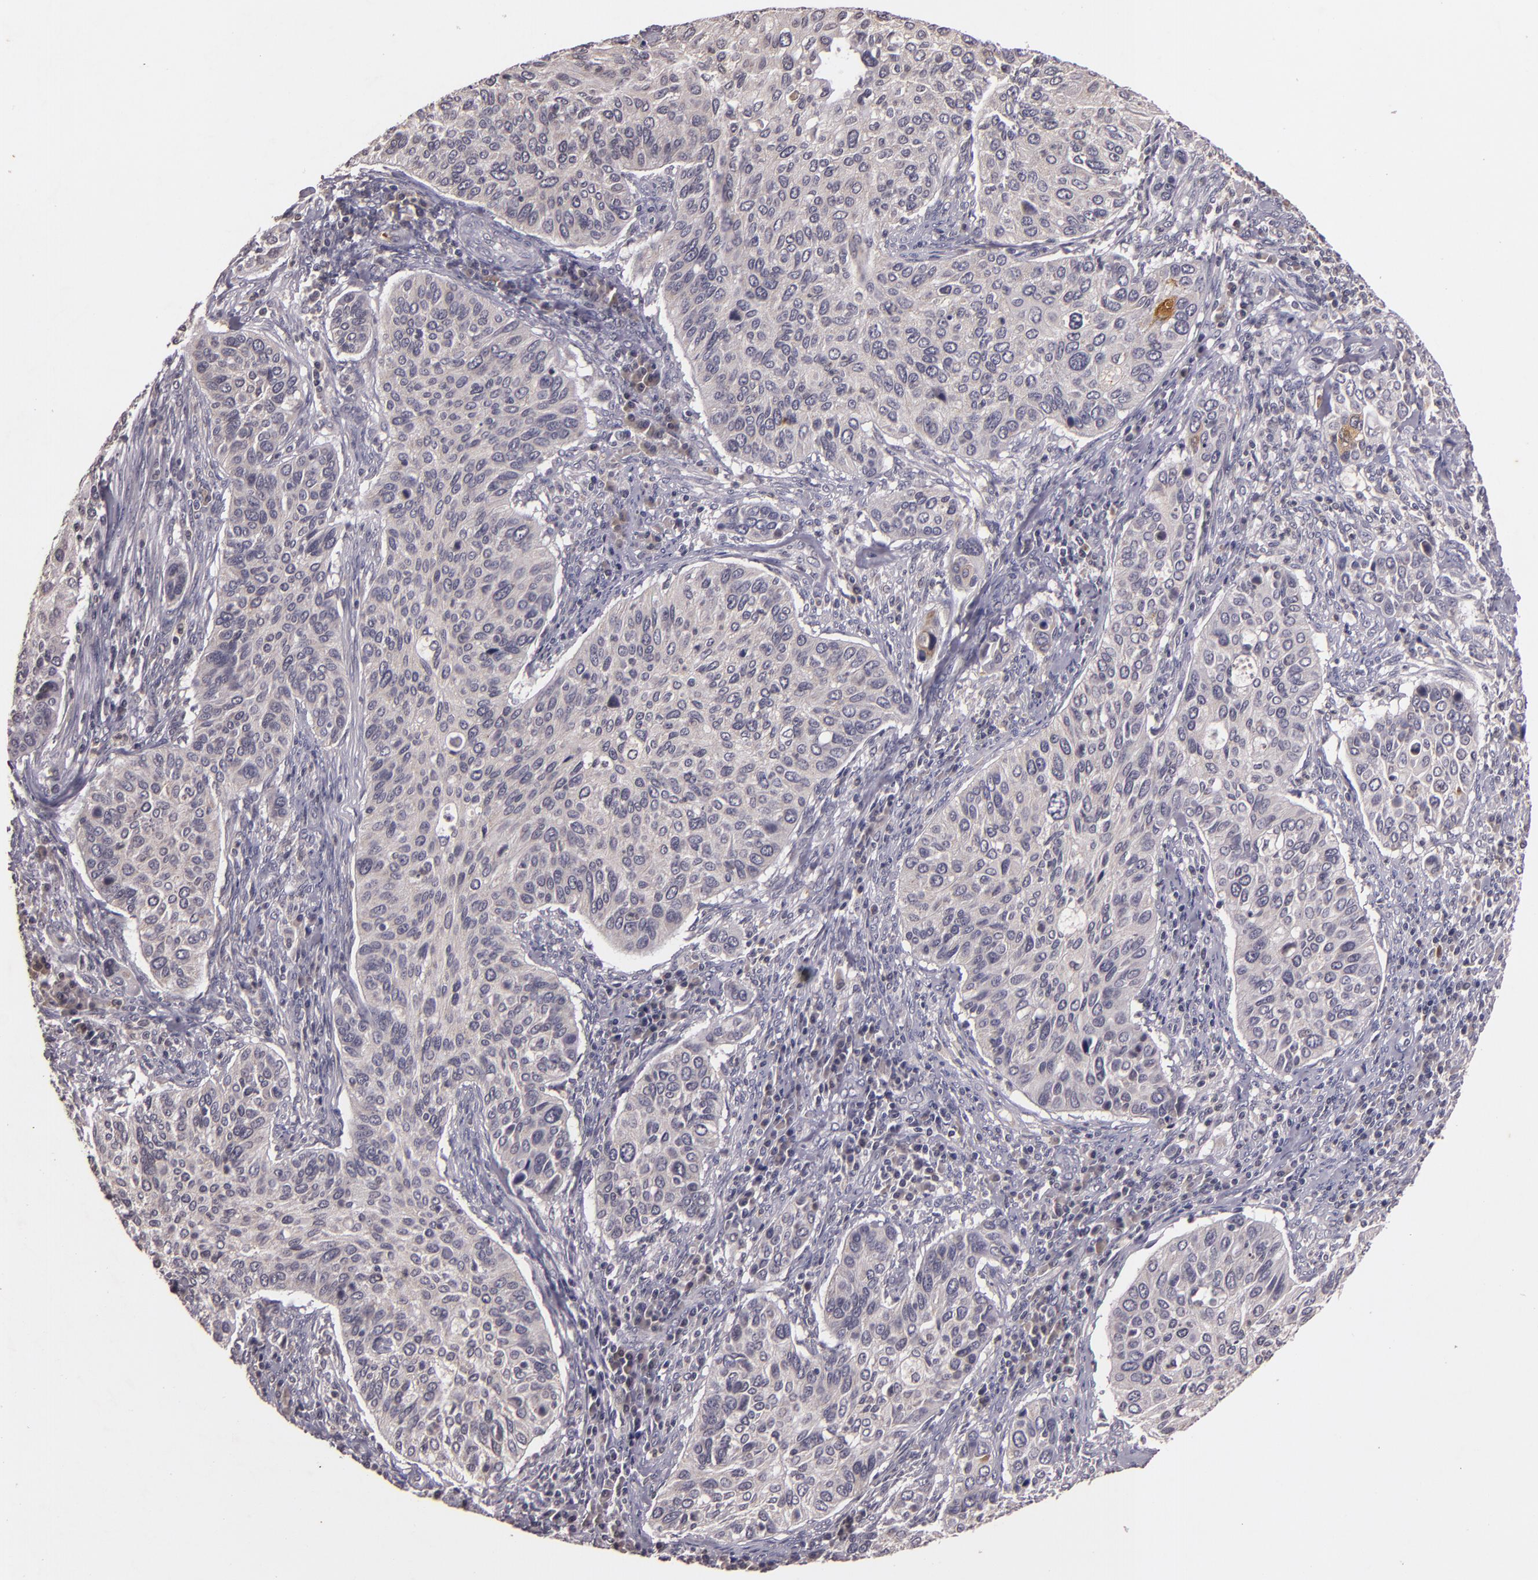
{"staining": {"intensity": "negative", "quantity": "none", "location": "none"}, "tissue": "cervical cancer", "cell_type": "Tumor cells", "image_type": "cancer", "snomed": [{"axis": "morphology", "description": "Adenocarcinoma, NOS"}, {"axis": "topography", "description": "Cervix"}], "caption": "Immunohistochemistry (IHC) micrograph of human cervical adenocarcinoma stained for a protein (brown), which demonstrates no expression in tumor cells.", "gene": "TFF1", "patient": {"sex": "female", "age": 29}}